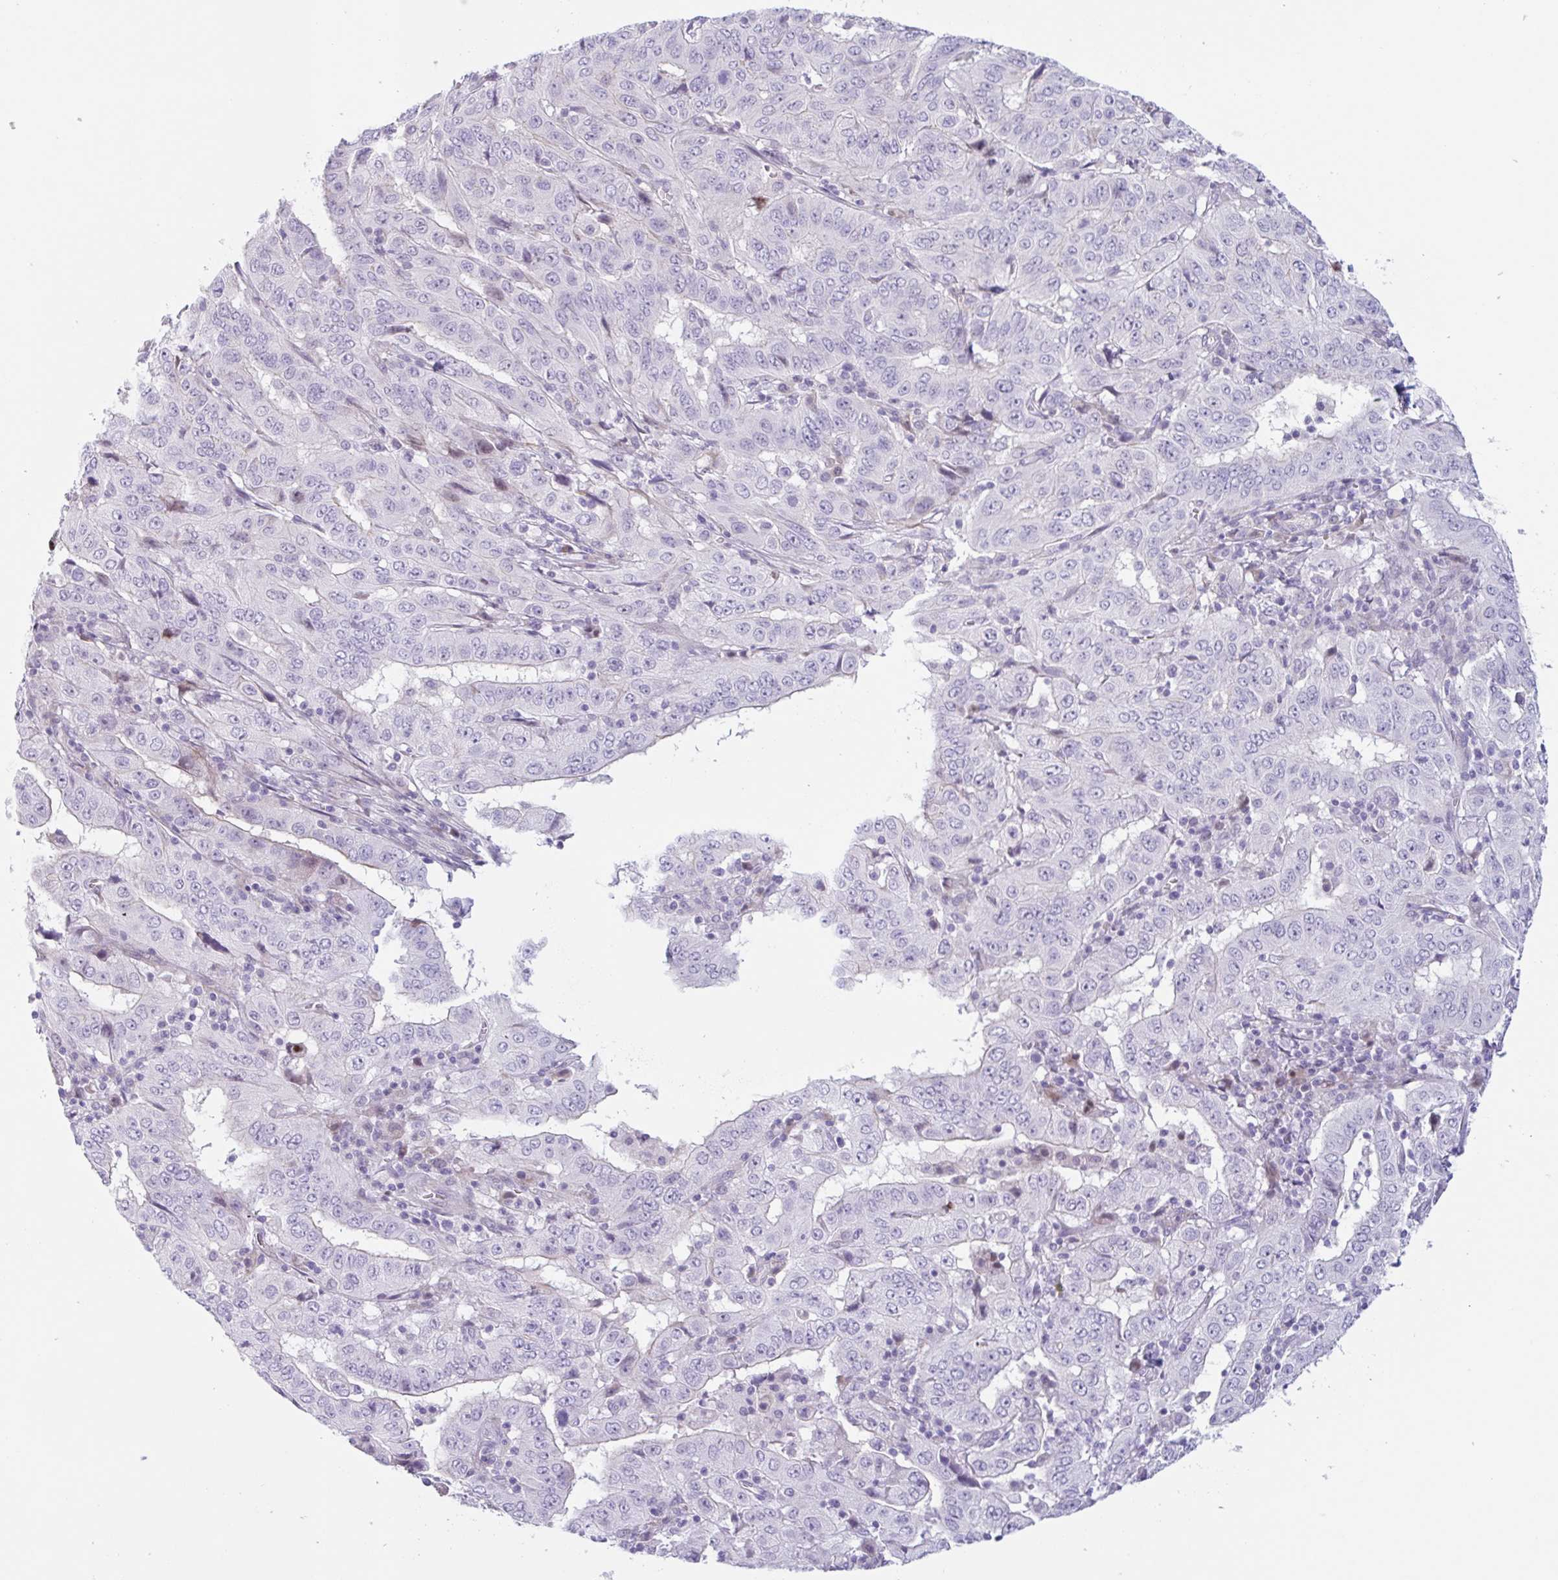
{"staining": {"intensity": "negative", "quantity": "none", "location": "none"}, "tissue": "pancreatic cancer", "cell_type": "Tumor cells", "image_type": "cancer", "snomed": [{"axis": "morphology", "description": "Adenocarcinoma, NOS"}, {"axis": "topography", "description": "Pancreas"}], "caption": "Immunohistochemistry (IHC) of human pancreatic adenocarcinoma displays no positivity in tumor cells. (DAB (3,3'-diaminobenzidine) immunohistochemistry (IHC) with hematoxylin counter stain).", "gene": "MYH10", "patient": {"sex": "male", "age": 63}}